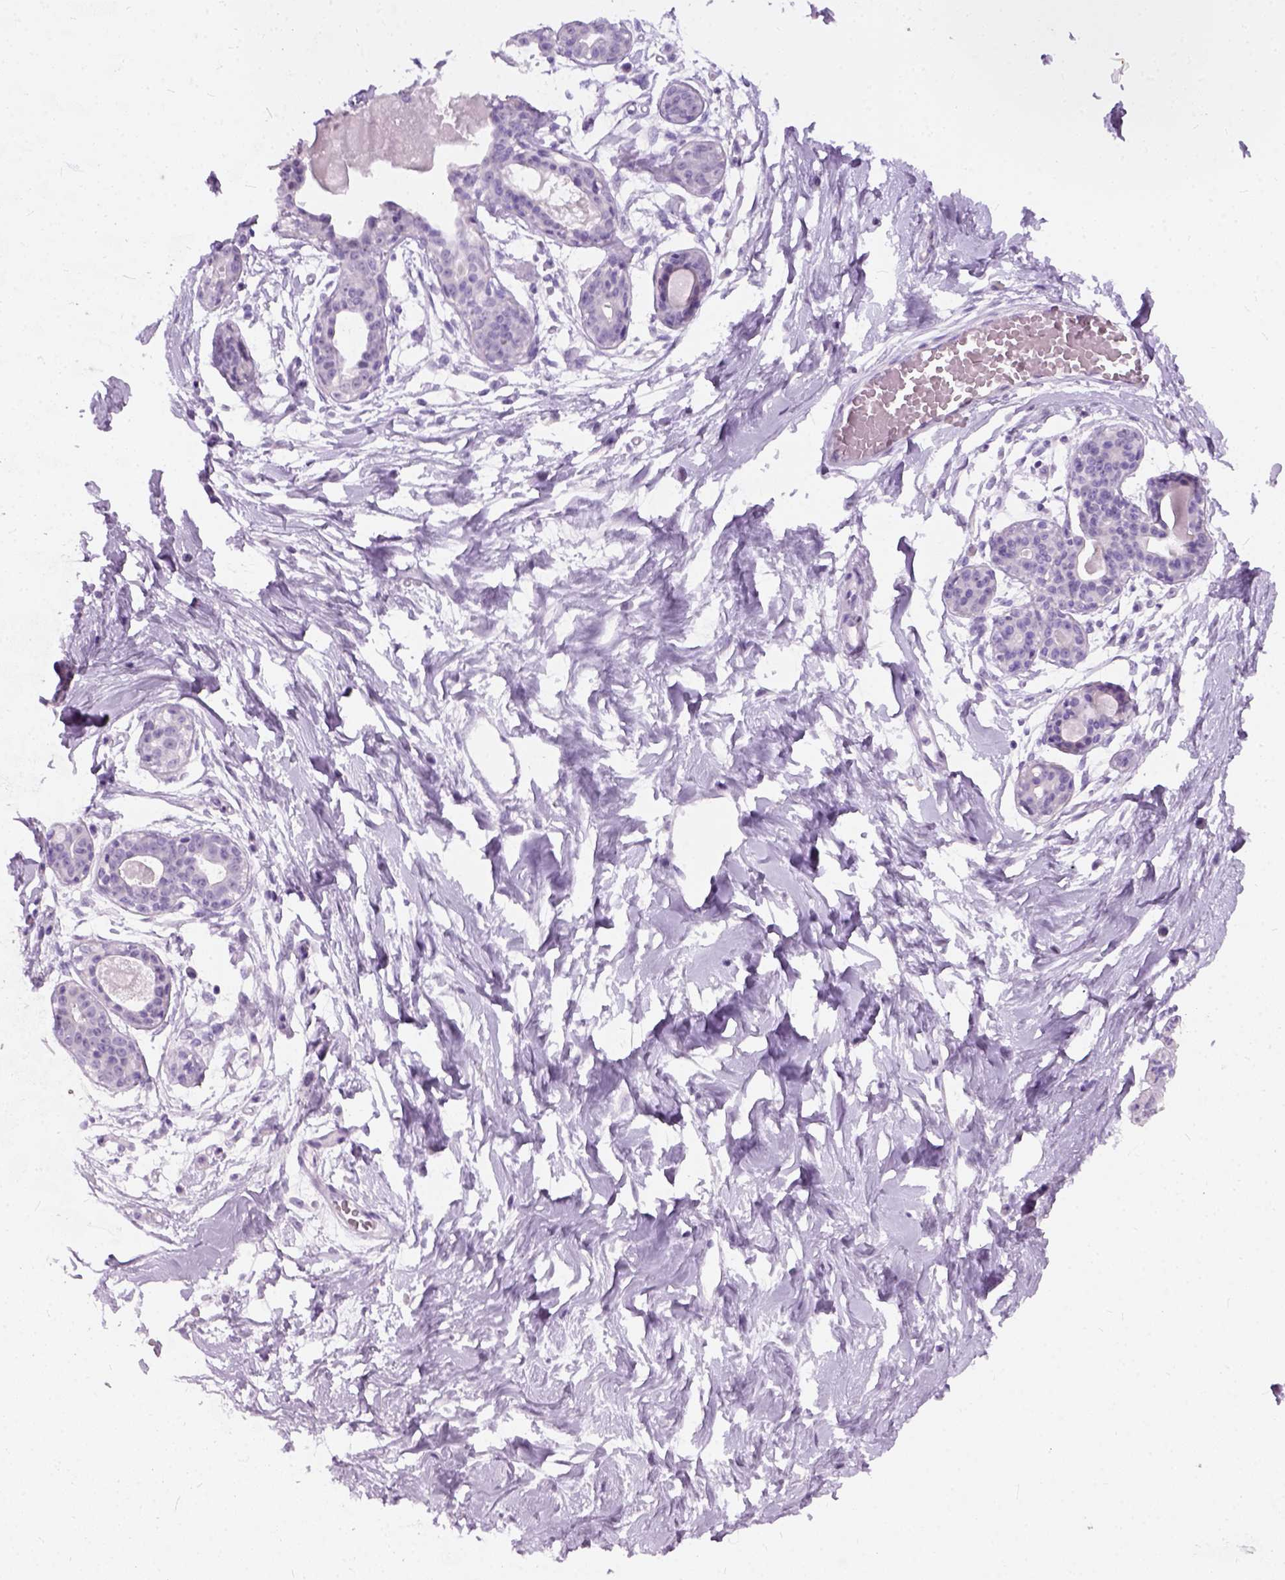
{"staining": {"intensity": "negative", "quantity": "none", "location": "none"}, "tissue": "breast", "cell_type": "Adipocytes", "image_type": "normal", "snomed": [{"axis": "morphology", "description": "Normal tissue, NOS"}, {"axis": "topography", "description": "Breast"}], "caption": "High power microscopy histopathology image of an immunohistochemistry photomicrograph of unremarkable breast, revealing no significant expression in adipocytes.", "gene": "AXDND1", "patient": {"sex": "female", "age": 45}}